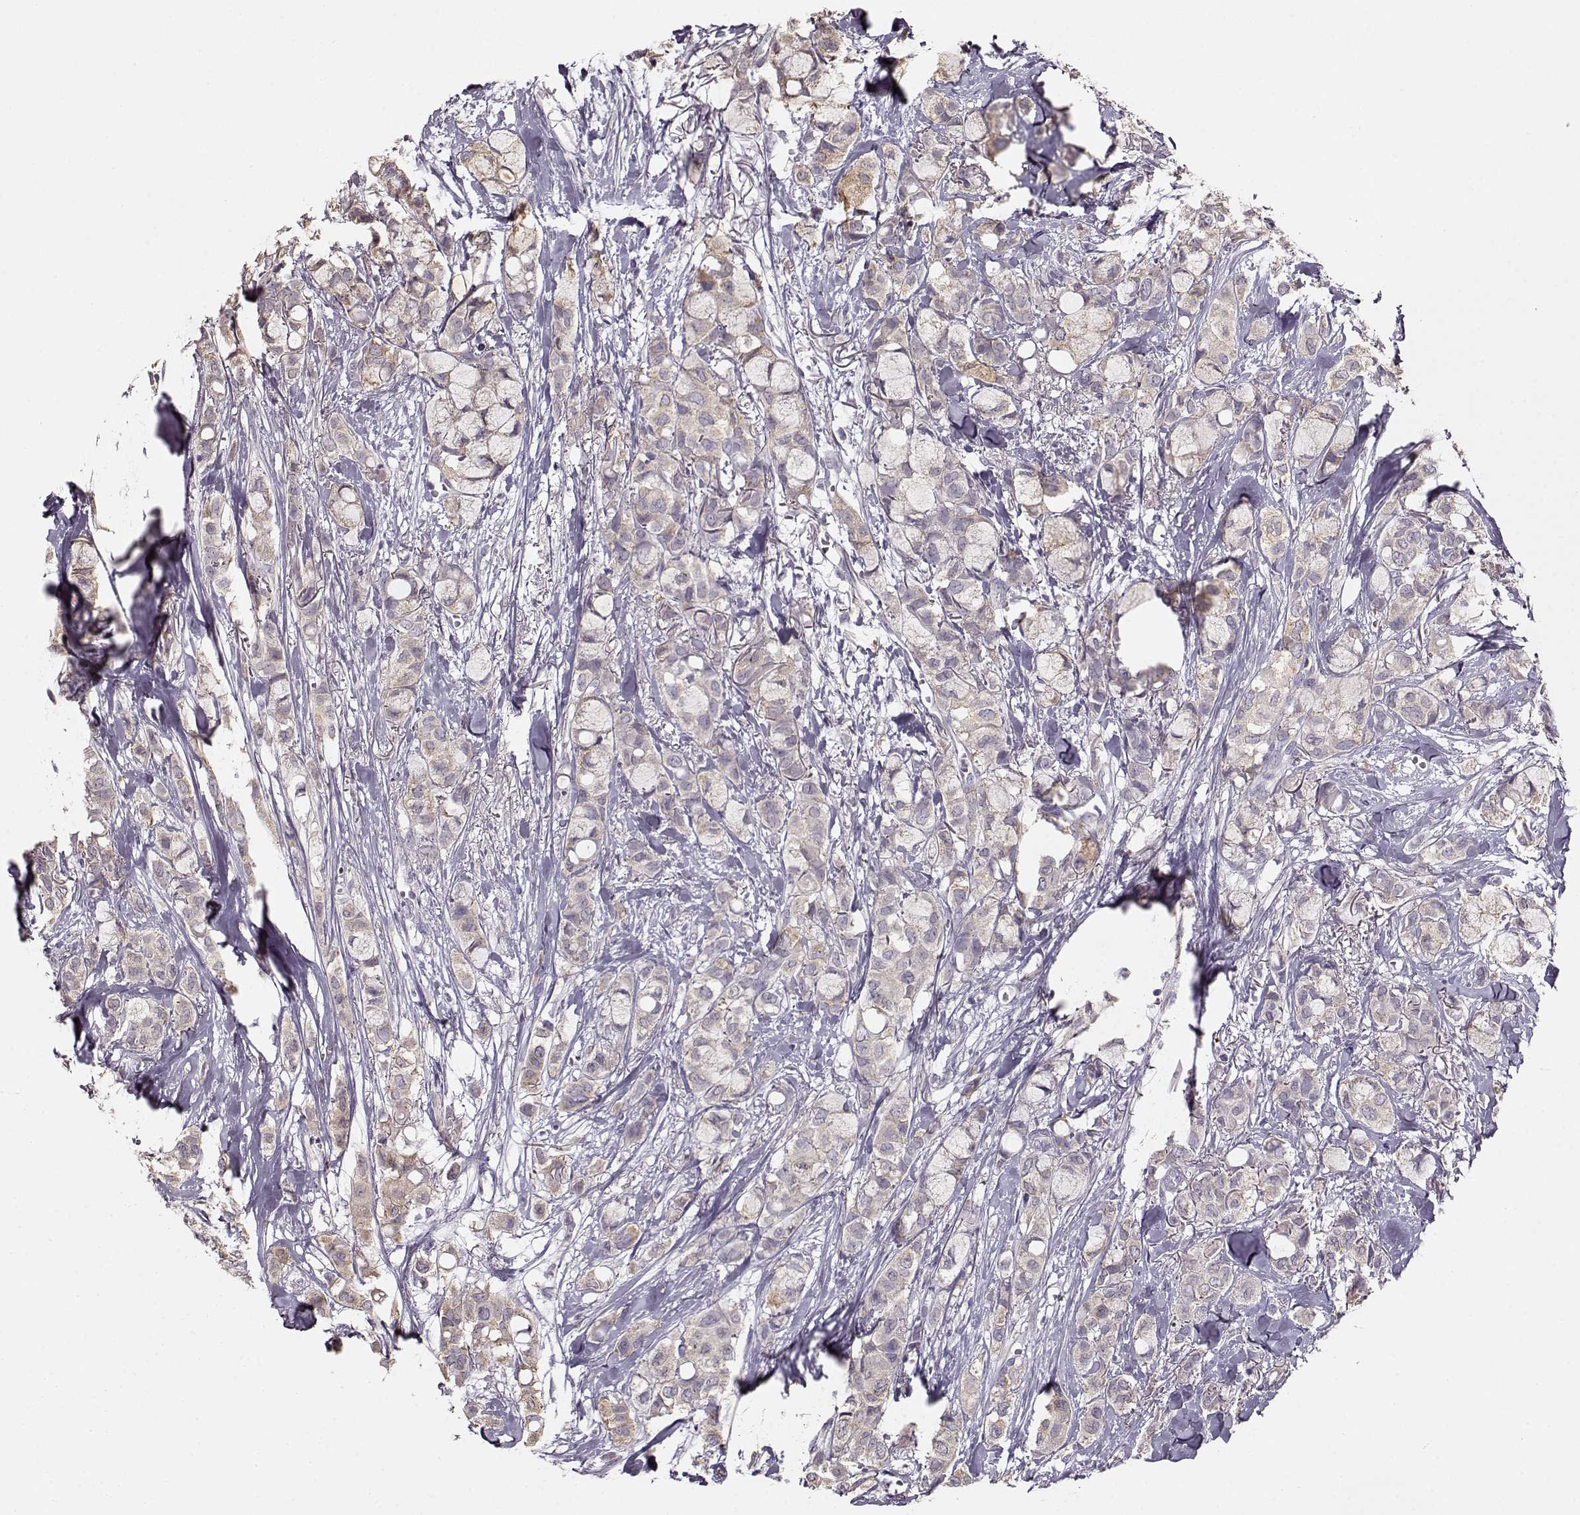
{"staining": {"intensity": "negative", "quantity": "none", "location": "none"}, "tissue": "breast cancer", "cell_type": "Tumor cells", "image_type": "cancer", "snomed": [{"axis": "morphology", "description": "Duct carcinoma"}, {"axis": "topography", "description": "Breast"}], "caption": "Immunohistochemical staining of human breast infiltrating ductal carcinoma displays no significant staining in tumor cells.", "gene": "MAP6D1", "patient": {"sex": "female", "age": 85}}